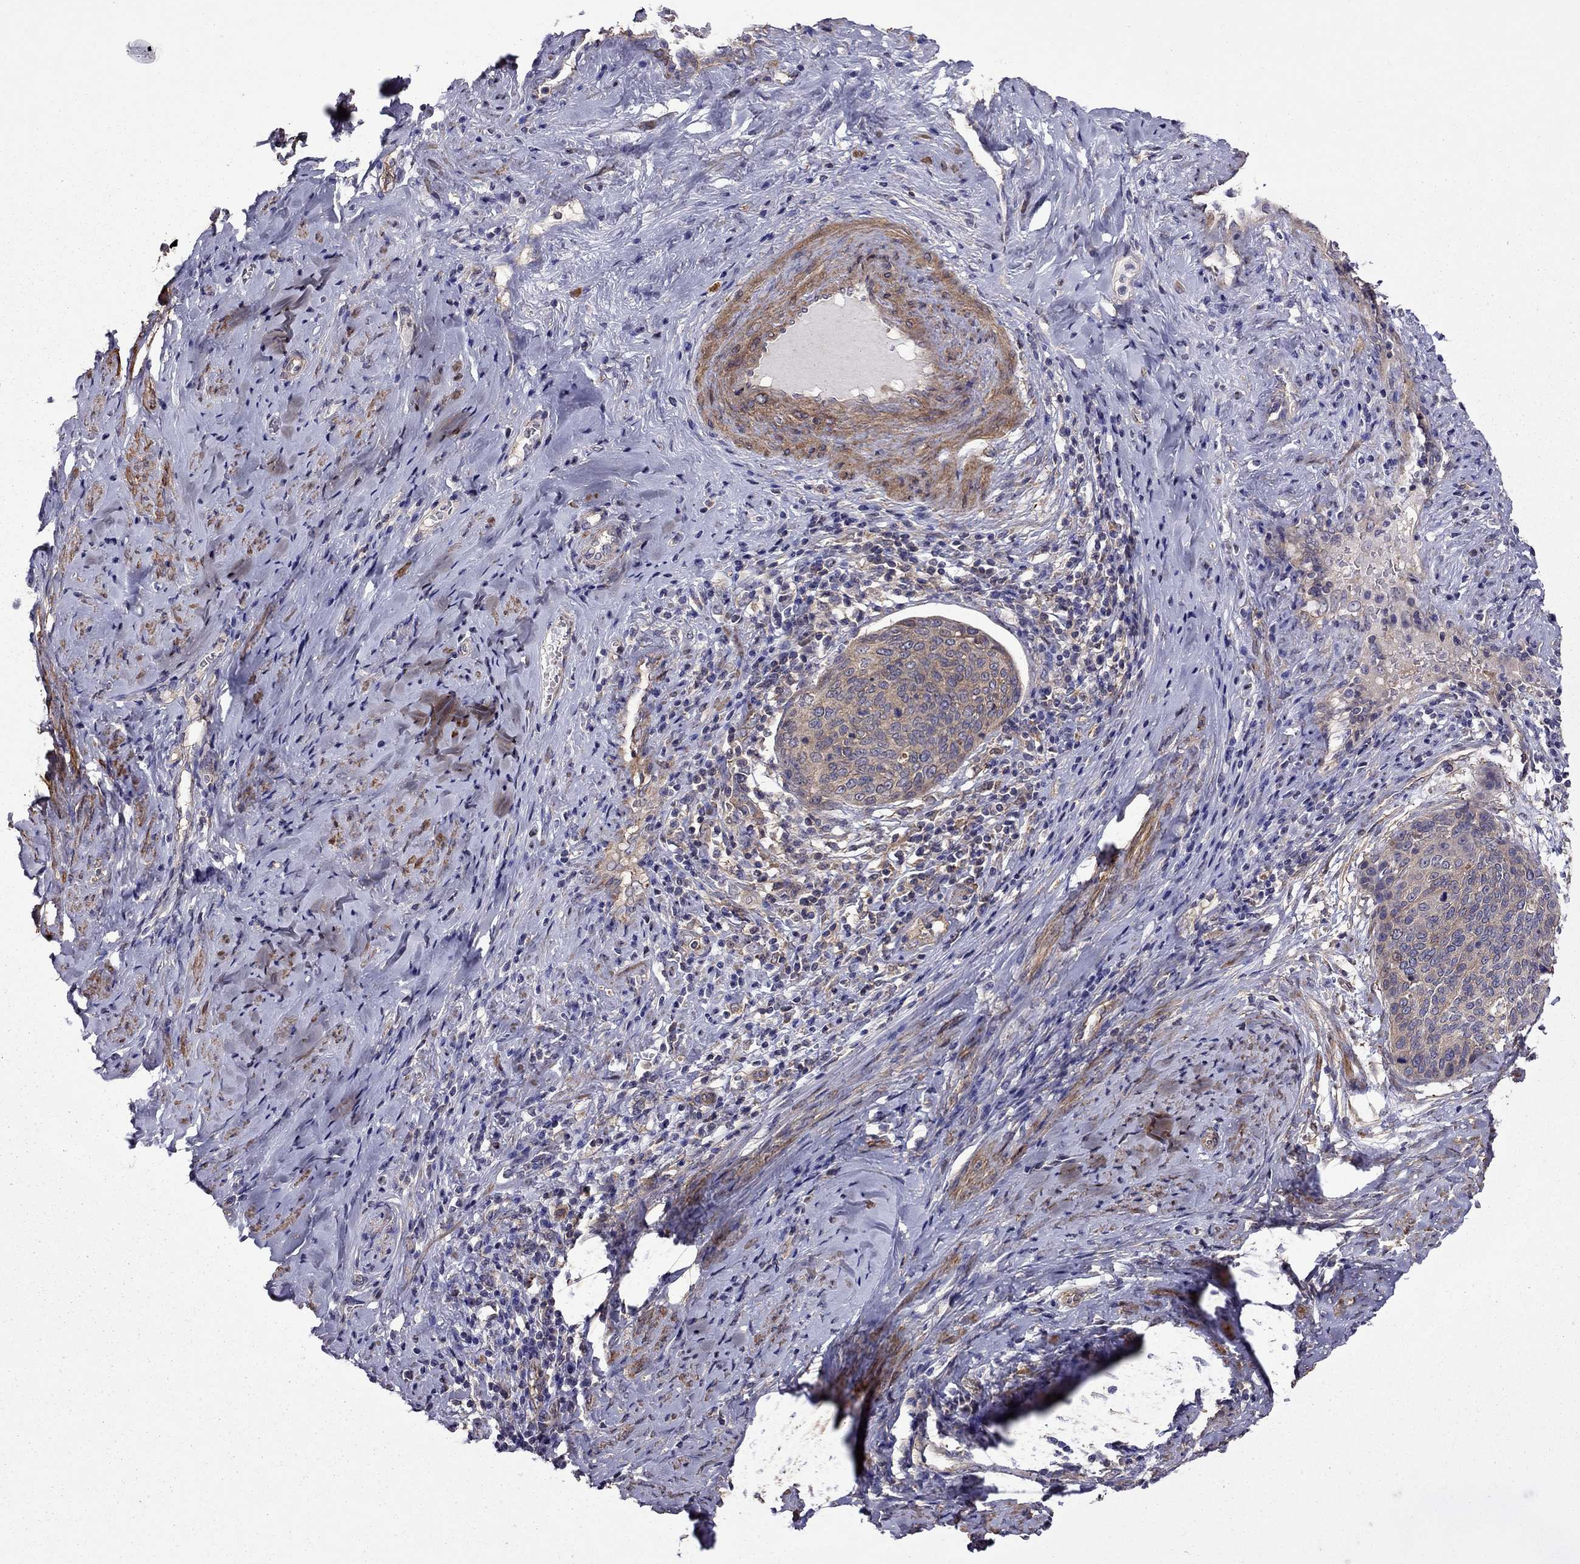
{"staining": {"intensity": "weak", "quantity": ">75%", "location": "cytoplasmic/membranous"}, "tissue": "cervical cancer", "cell_type": "Tumor cells", "image_type": "cancer", "snomed": [{"axis": "morphology", "description": "Squamous cell carcinoma, NOS"}, {"axis": "topography", "description": "Cervix"}], "caption": "Immunohistochemical staining of human squamous cell carcinoma (cervical) displays low levels of weak cytoplasmic/membranous protein staining in about >75% of tumor cells.", "gene": "ITGB1", "patient": {"sex": "female", "age": 69}}